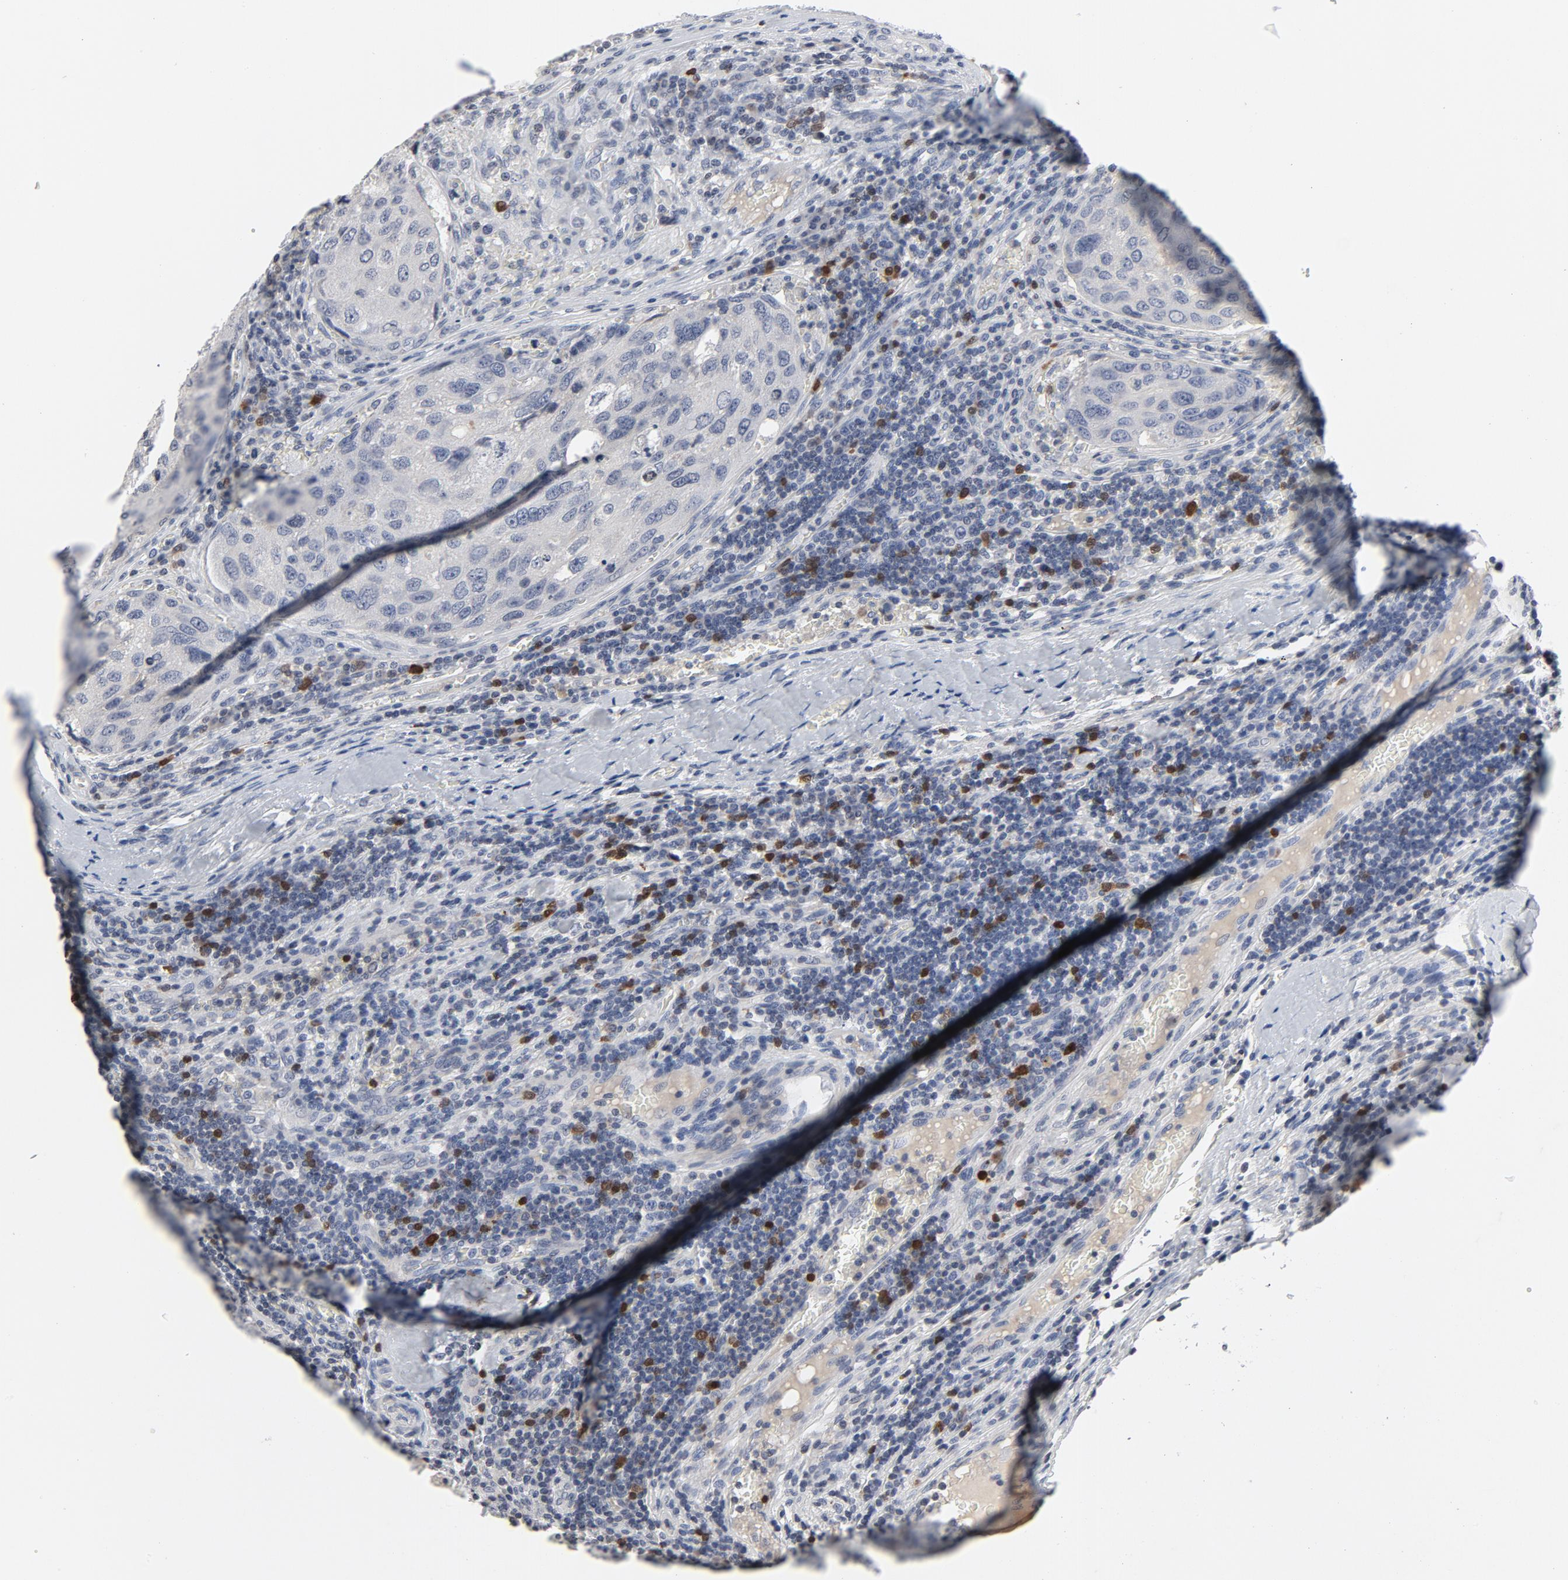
{"staining": {"intensity": "negative", "quantity": "none", "location": "none"}, "tissue": "urothelial cancer", "cell_type": "Tumor cells", "image_type": "cancer", "snomed": [{"axis": "morphology", "description": "Urothelial carcinoma, High grade"}, {"axis": "topography", "description": "Lymph node"}, {"axis": "topography", "description": "Urinary bladder"}], "caption": "IHC histopathology image of neoplastic tissue: urothelial carcinoma (high-grade) stained with DAB (3,3'-diaminobenzidine) reveals no significant protein expression in tumor cells.", "gene": "TCL1A", "patient": {"sex": "male", "age": 51}}